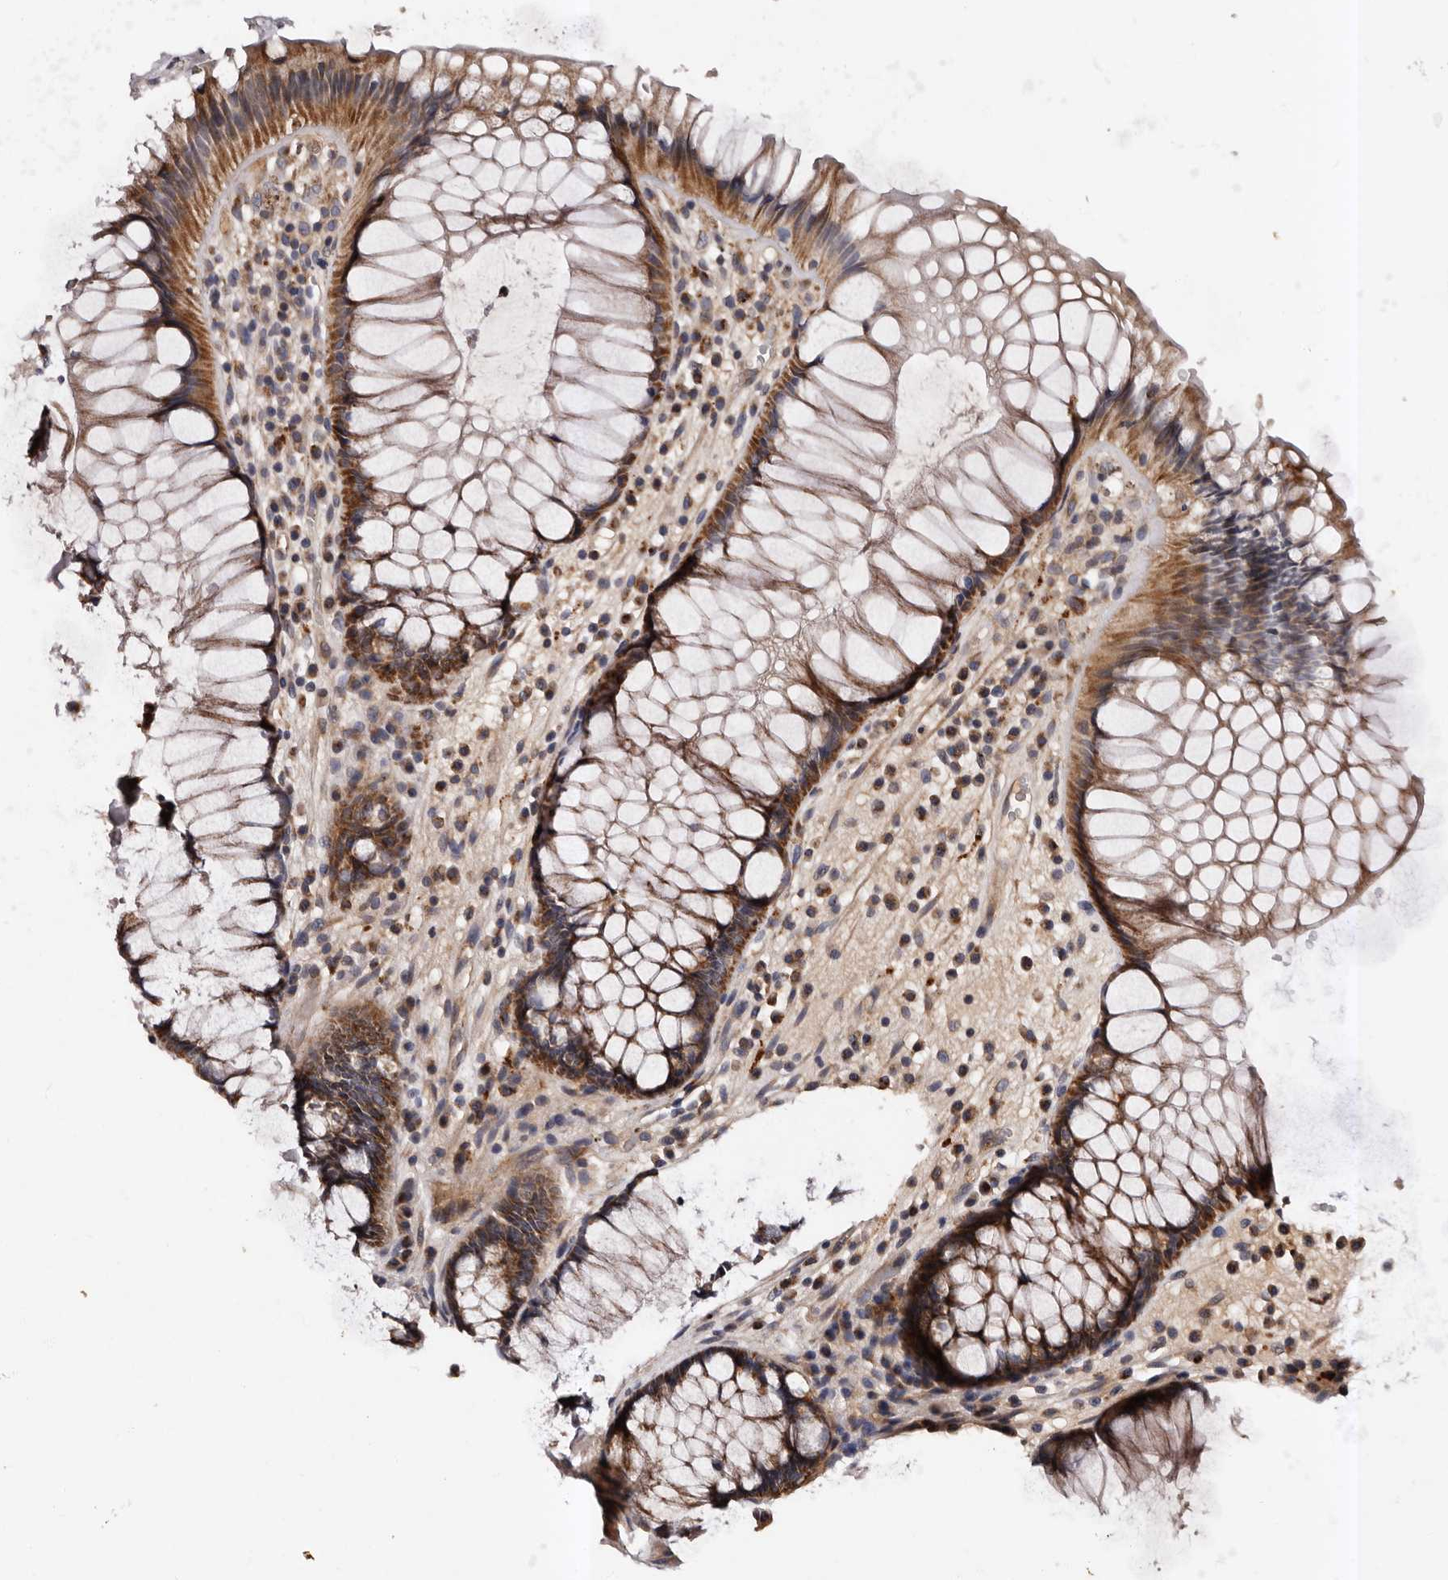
{"staining": {"intensity": "moderate", "quantity": ">75%", "location": "cytoplasmic/membranous"}, "tissue": "rectum", "cell_type": "Glandular cells", "image_type": "normal", "snomed": [{"axis": "morphology", "description": "Normal tissue, NOS"}, {"axis": "topography", "description": "Rectum"}], "caption": "This is a photomicrograph of immunohistochemistry (IHC) staining of normal rectum, which shows moderate staining in the cytoplasmic/membranous of glandular cells.", "gene": "ADCK5", "patient": {"sex": "male", "age": 51}}